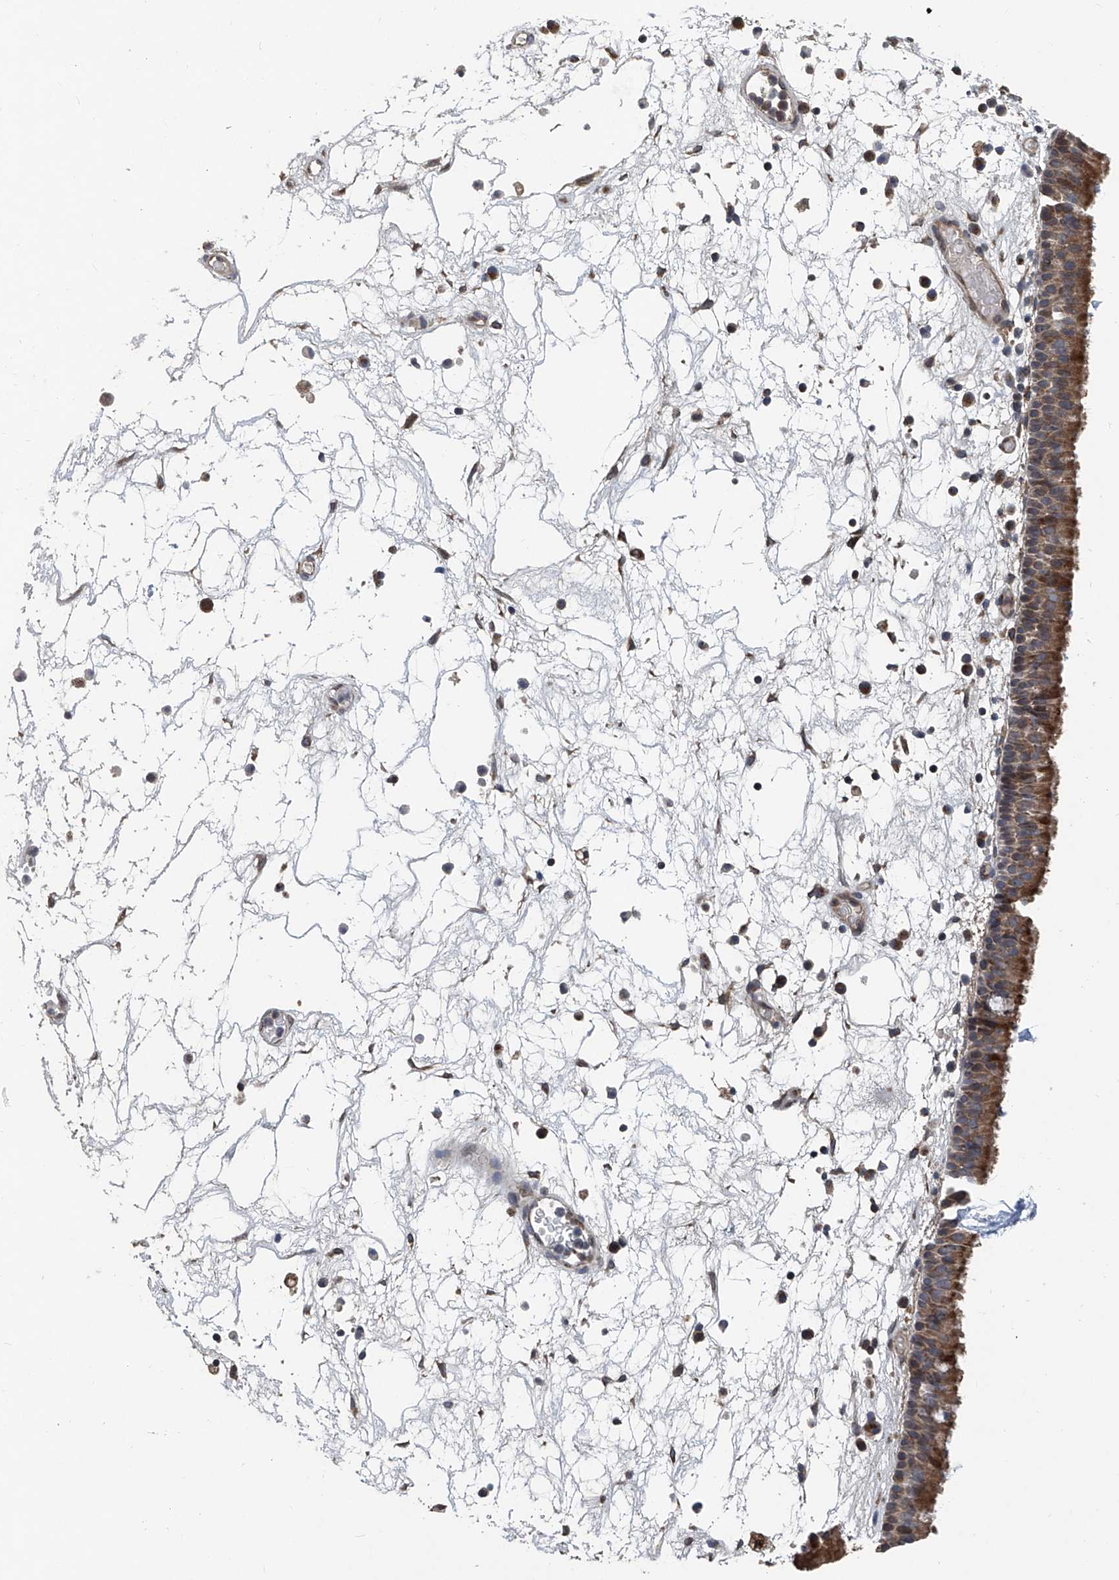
{"staining": {"intensity": "moderate", "quantity": ">75%", "location": "cytoplasmic/membranous"}, "tissue": "nasopharynx", "cell_type": "Respiratory epithelial cells", "image_type": "normal", "snomed": [{"axis": "morphology", "description": "Normal tissue, NOS"}, {"axis": "morphology", "description": "Inflammation, NOS"}, {"axis": "morphology", "description": "Malignant melanoma, Metastatic site"}, {"axis": "topography", "description": "Nasopharynx"}], "caption": "IHC histopathology image of benign nasopharynx: human nasopharynx stained using immunohistochemistry shows medium levels of moderate protein expression localized specifically in the cytoplasmic/membranous of respiratory epithelial cells, appearing as a cytoplasmic/membranous brown color.", "gene": "BCKDHB", "patient": {"sex": "male", "age": 70}}